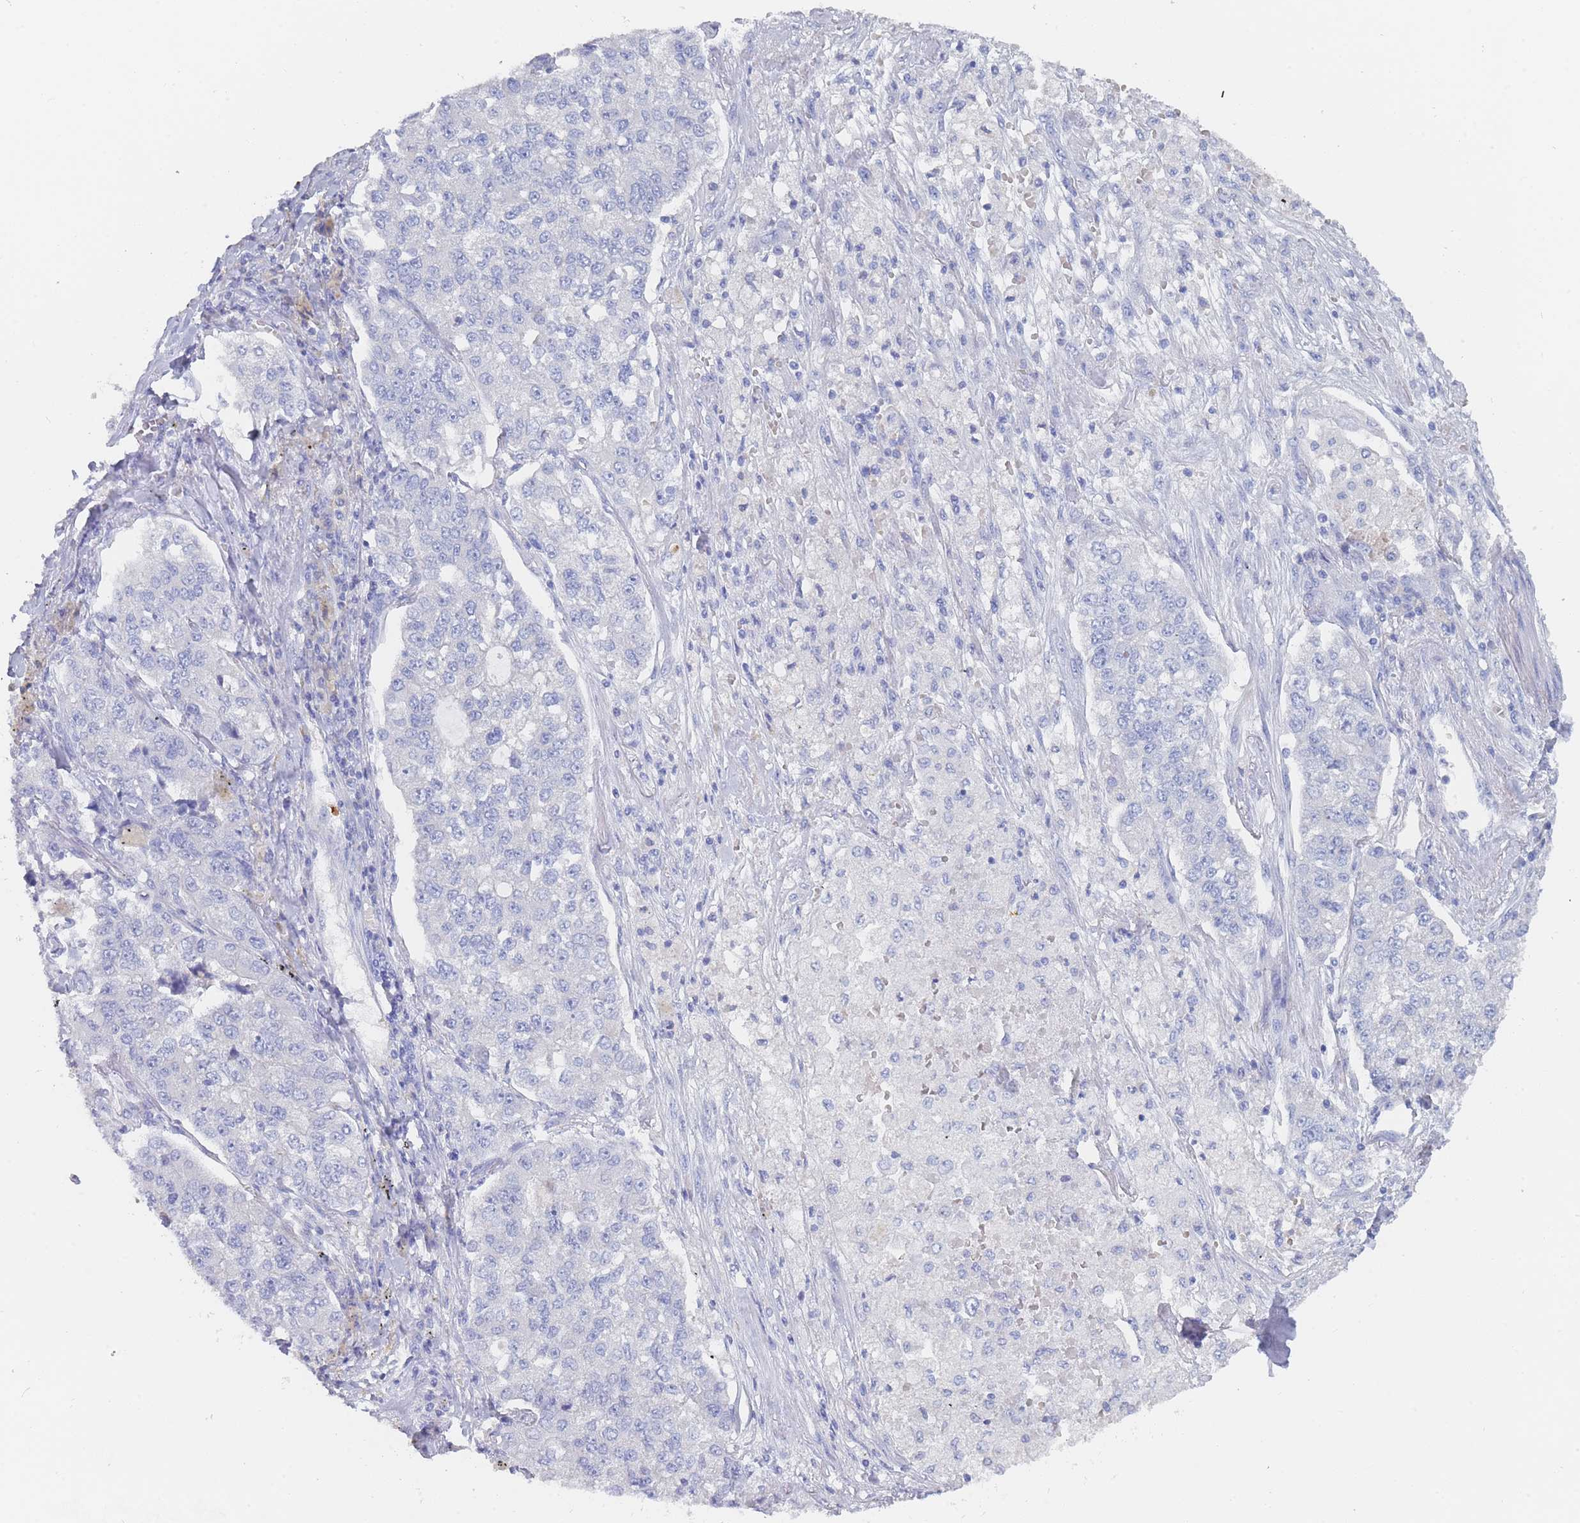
{"staining": {"intensity": "negative", "quantity": "none", "location": "none"}, "tissue": "lung cancer", "cell_type": "Tumor cells", "image_type": "cancer", "snomed": [{"axis": "morphology", "description": "Adenocarcinoma, NOS"}, {"axis": "topography", "description": "Lung"}], "caption": "Tumor cells are negative for brown protein staining in lung cancer (adenocarcinoma). (DAB (3,3'-diaminobenzidine) immunohistochemistry with hematoxylin counter stain).", "gene": "SLC25A35", "patient": {"sex": "male", "age": 49}}